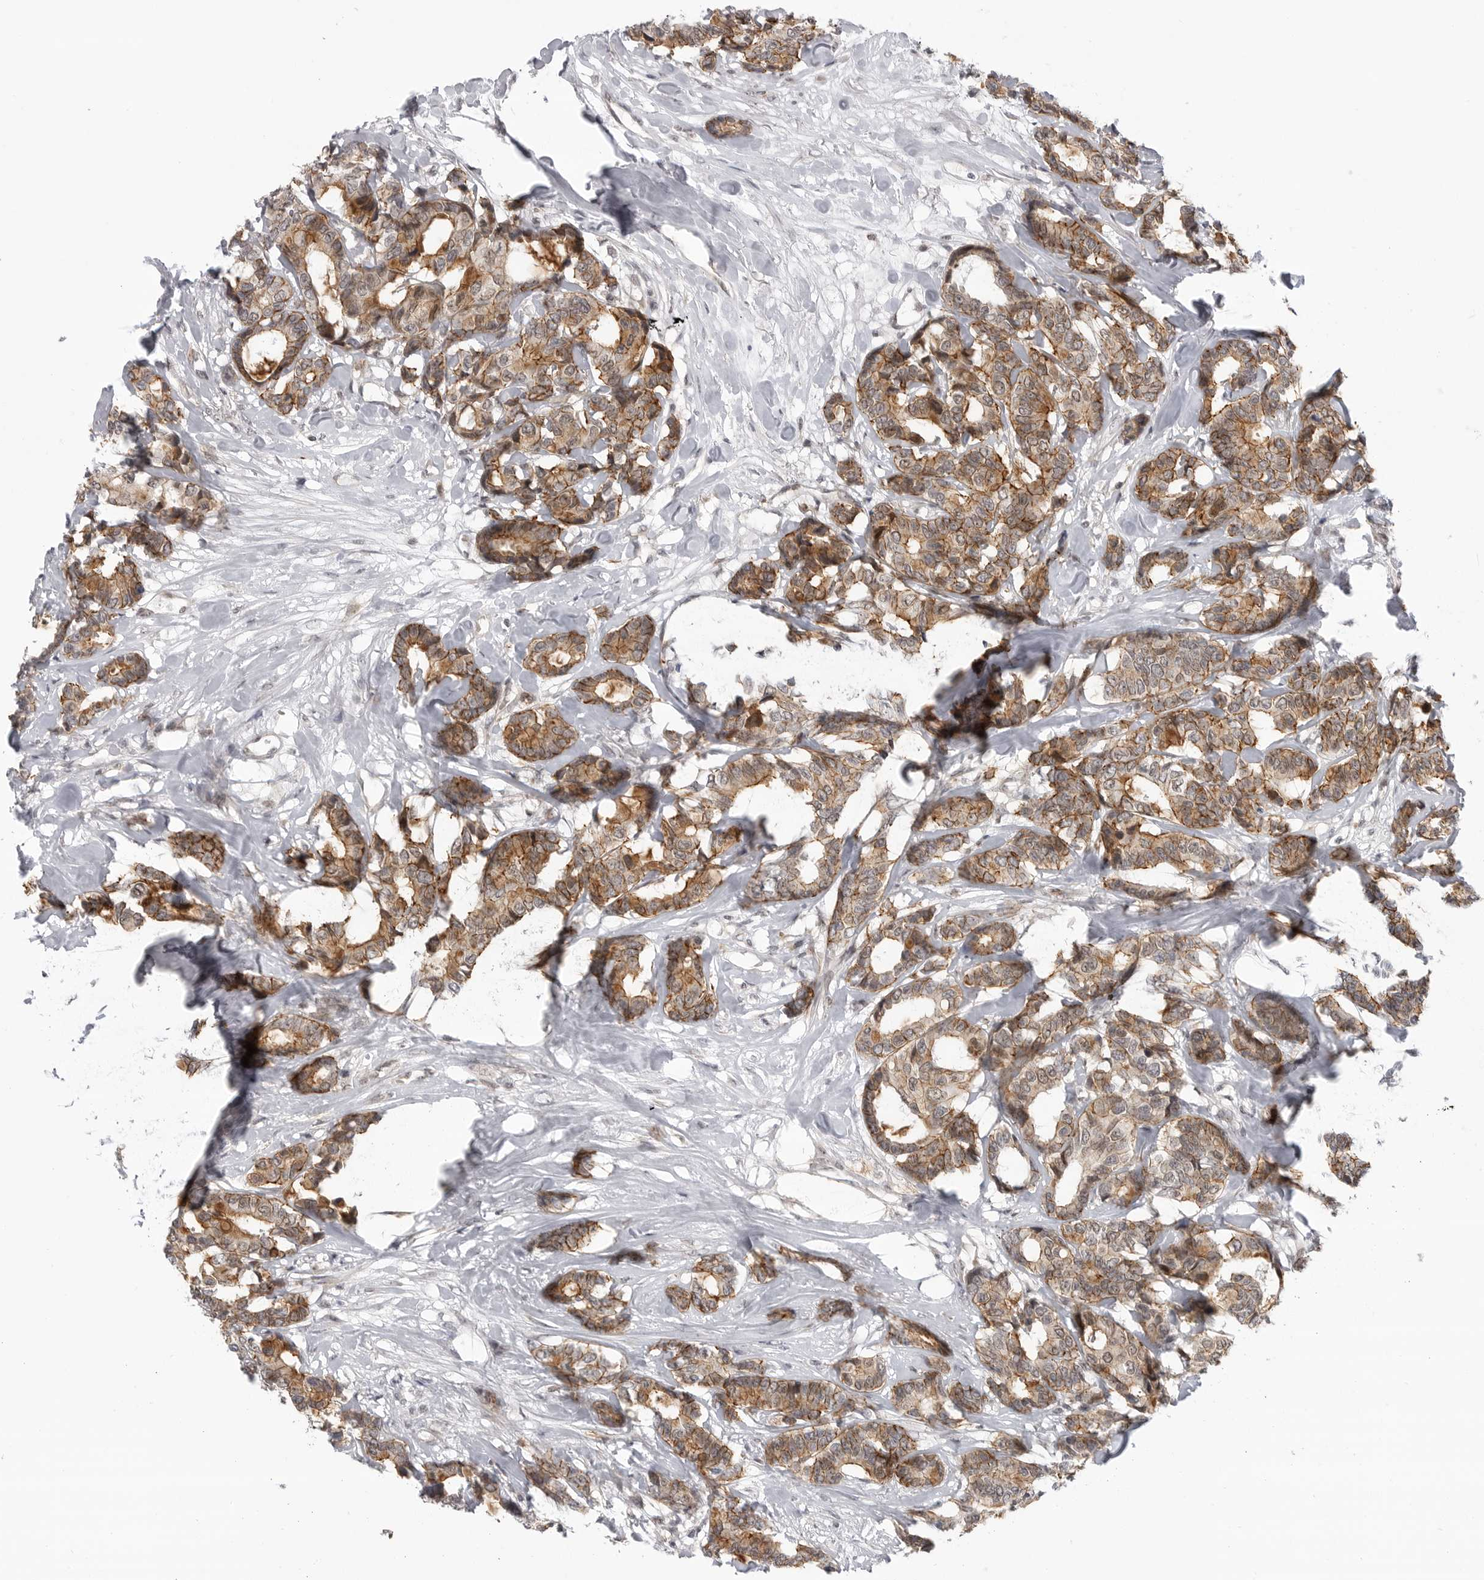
{"staining": {"intensity": "moderate", "quantity": ">75%", "location": "cytoplasmic/membranous"}, "tissue": "breast cancer", "cell_type": "Tumor cells", "image_type": "cancer", "snomed": [{"axis": "morphology", "description": "Duct carcinoma"}, {"axis": "topography", "description": "Breast"}], "caption": "Approximately >75% of tumor cells in human breast cancer (invasive ductal carcinoma) reveal moderate cytoplasmic/membranous protein positivity as visualized by brown immunohistochemical staining.", "gene": "CEP295NL", "patient": {"sex": "female", "age": 87}}